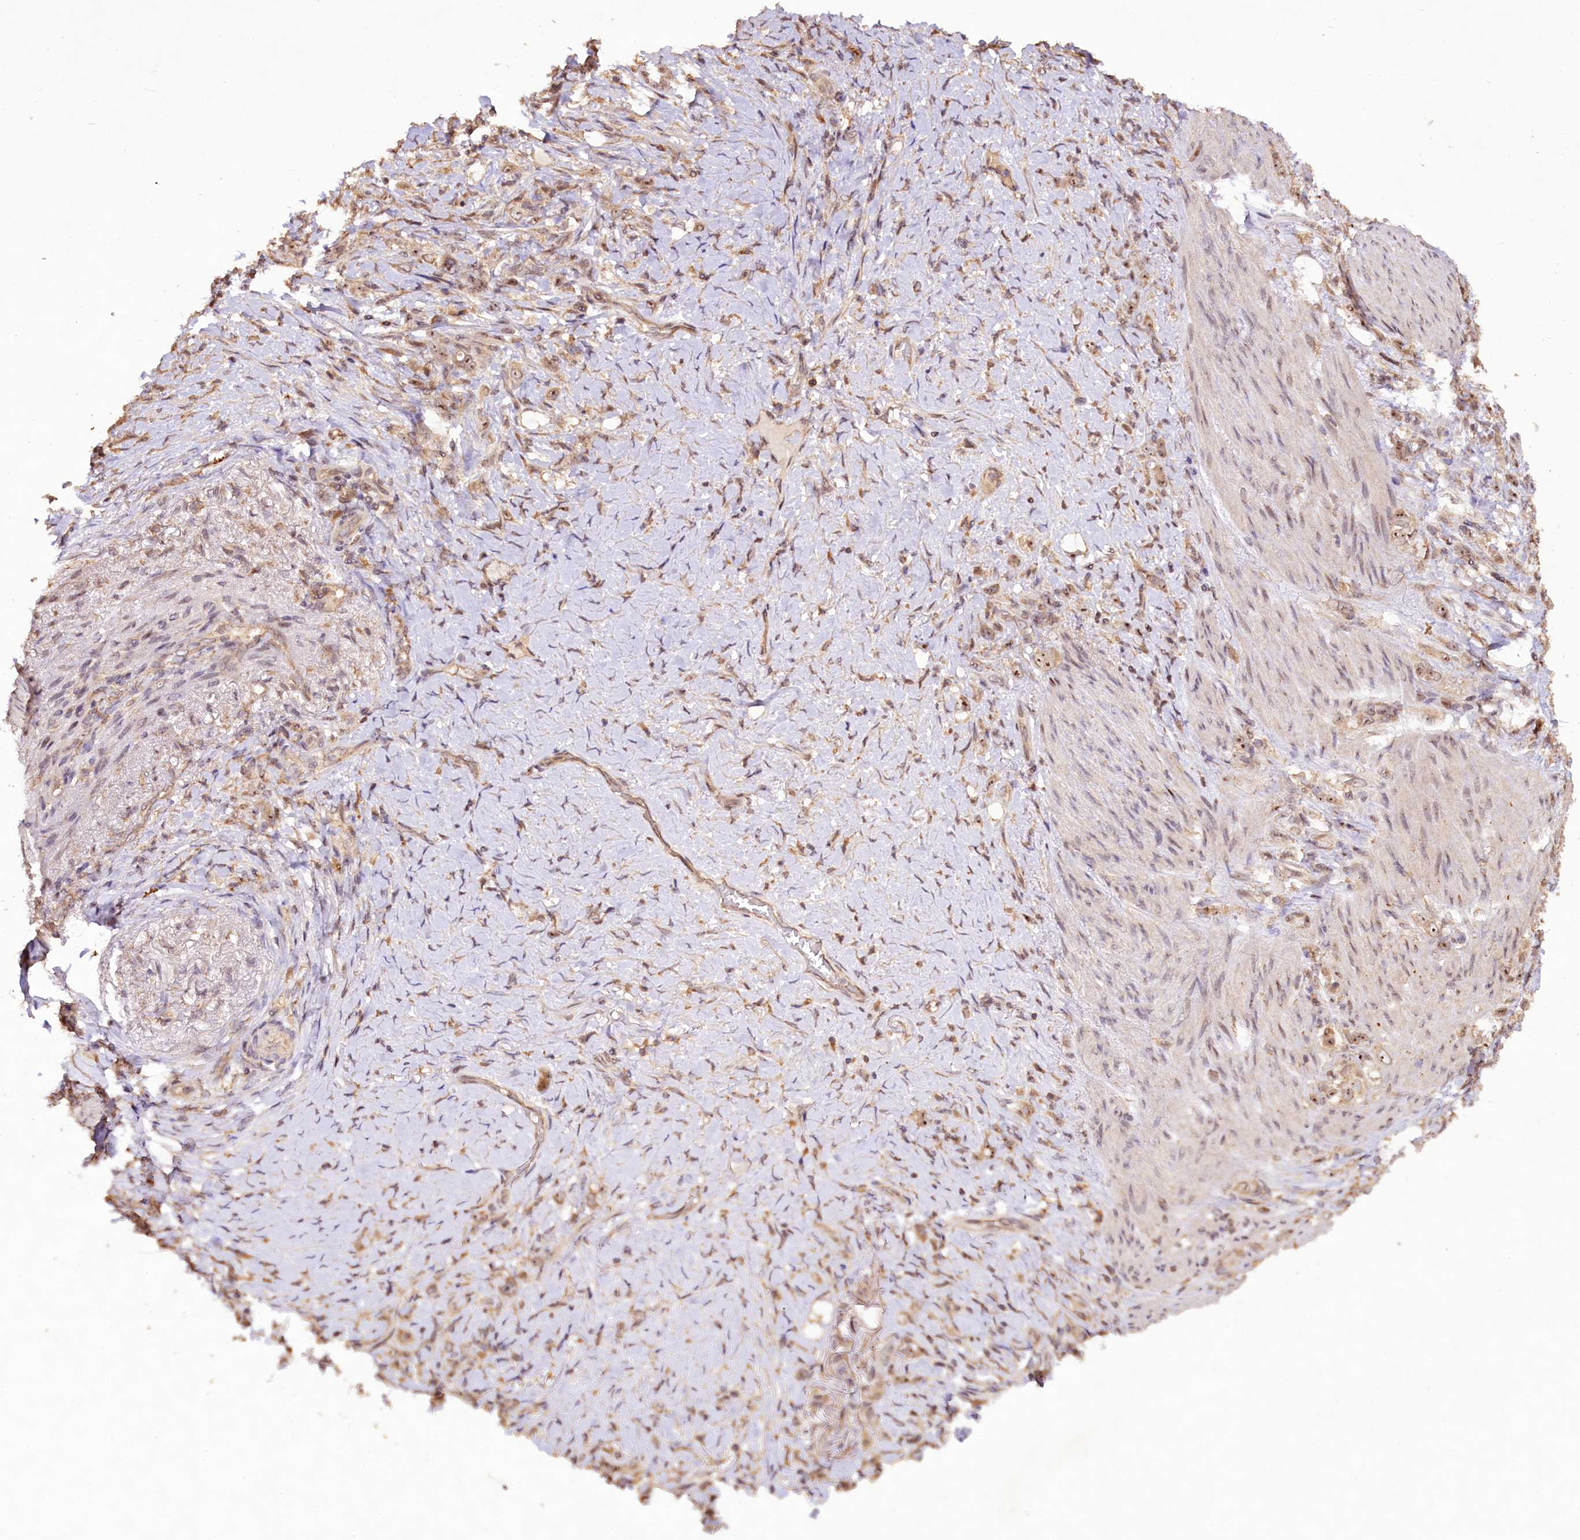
{"staining": {"intensity": "moderate", "quantity": ">75%", "location": "nuclear"}, "tissue": "stomach cancer", "cell_type": "Tumor cells", "image_type": "cancer", "snomed": [{"axis": "morphology", "description": "Adenocarcinoma, NOS"}, {"axis": "topography", "description": "Stomach"}], "caption": "IHC of human adenocarcinoma (stomach) exhibits medium levels of moderate nuclear positivity in about >75% of tumor cells.", "gene": "RRP8", "patient": {"sex": "female", "age": 79}}